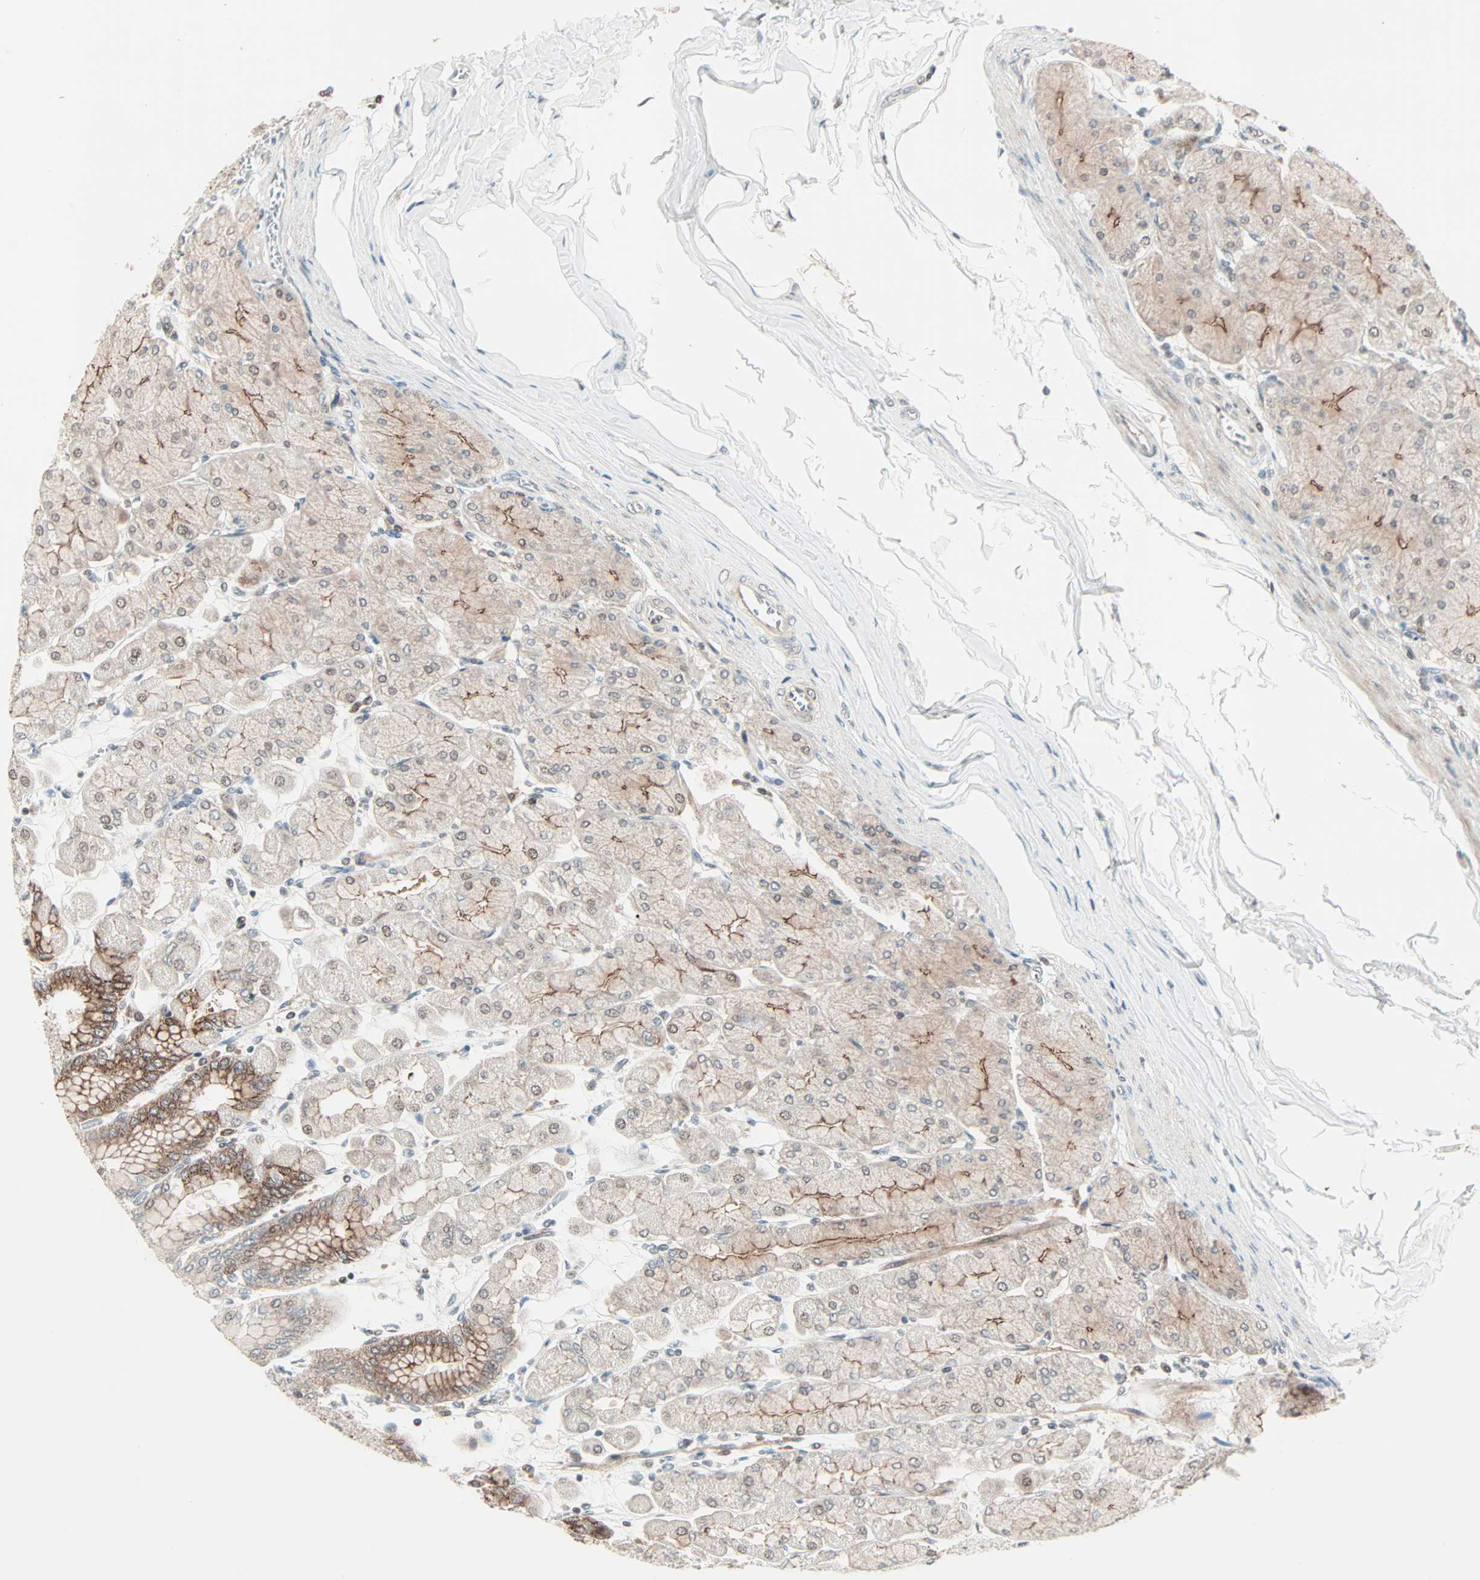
{"staining": {"intensity": "strong", "quantity": "25%-75%", "location": "cytoplasmic/membranous,nuclear"}, "tissue": "stomach", "cell_type": "Glandular cells", "image_type": "normal", "snomed": [{"axis": "morphology", "description": "Normal tissue, NOS"}, {"axis": "topography", "description": "Stomach, upper"}], "caption": "This image displays immunohistochemistry (IHC) staining of unremarkable stomach, with high strong cytoplasmic/membranous,nuclear positivity in about 25%-75% of glandular cells.", "gene": "CBX4", "patient": {"sex": "female", "age": 56}}